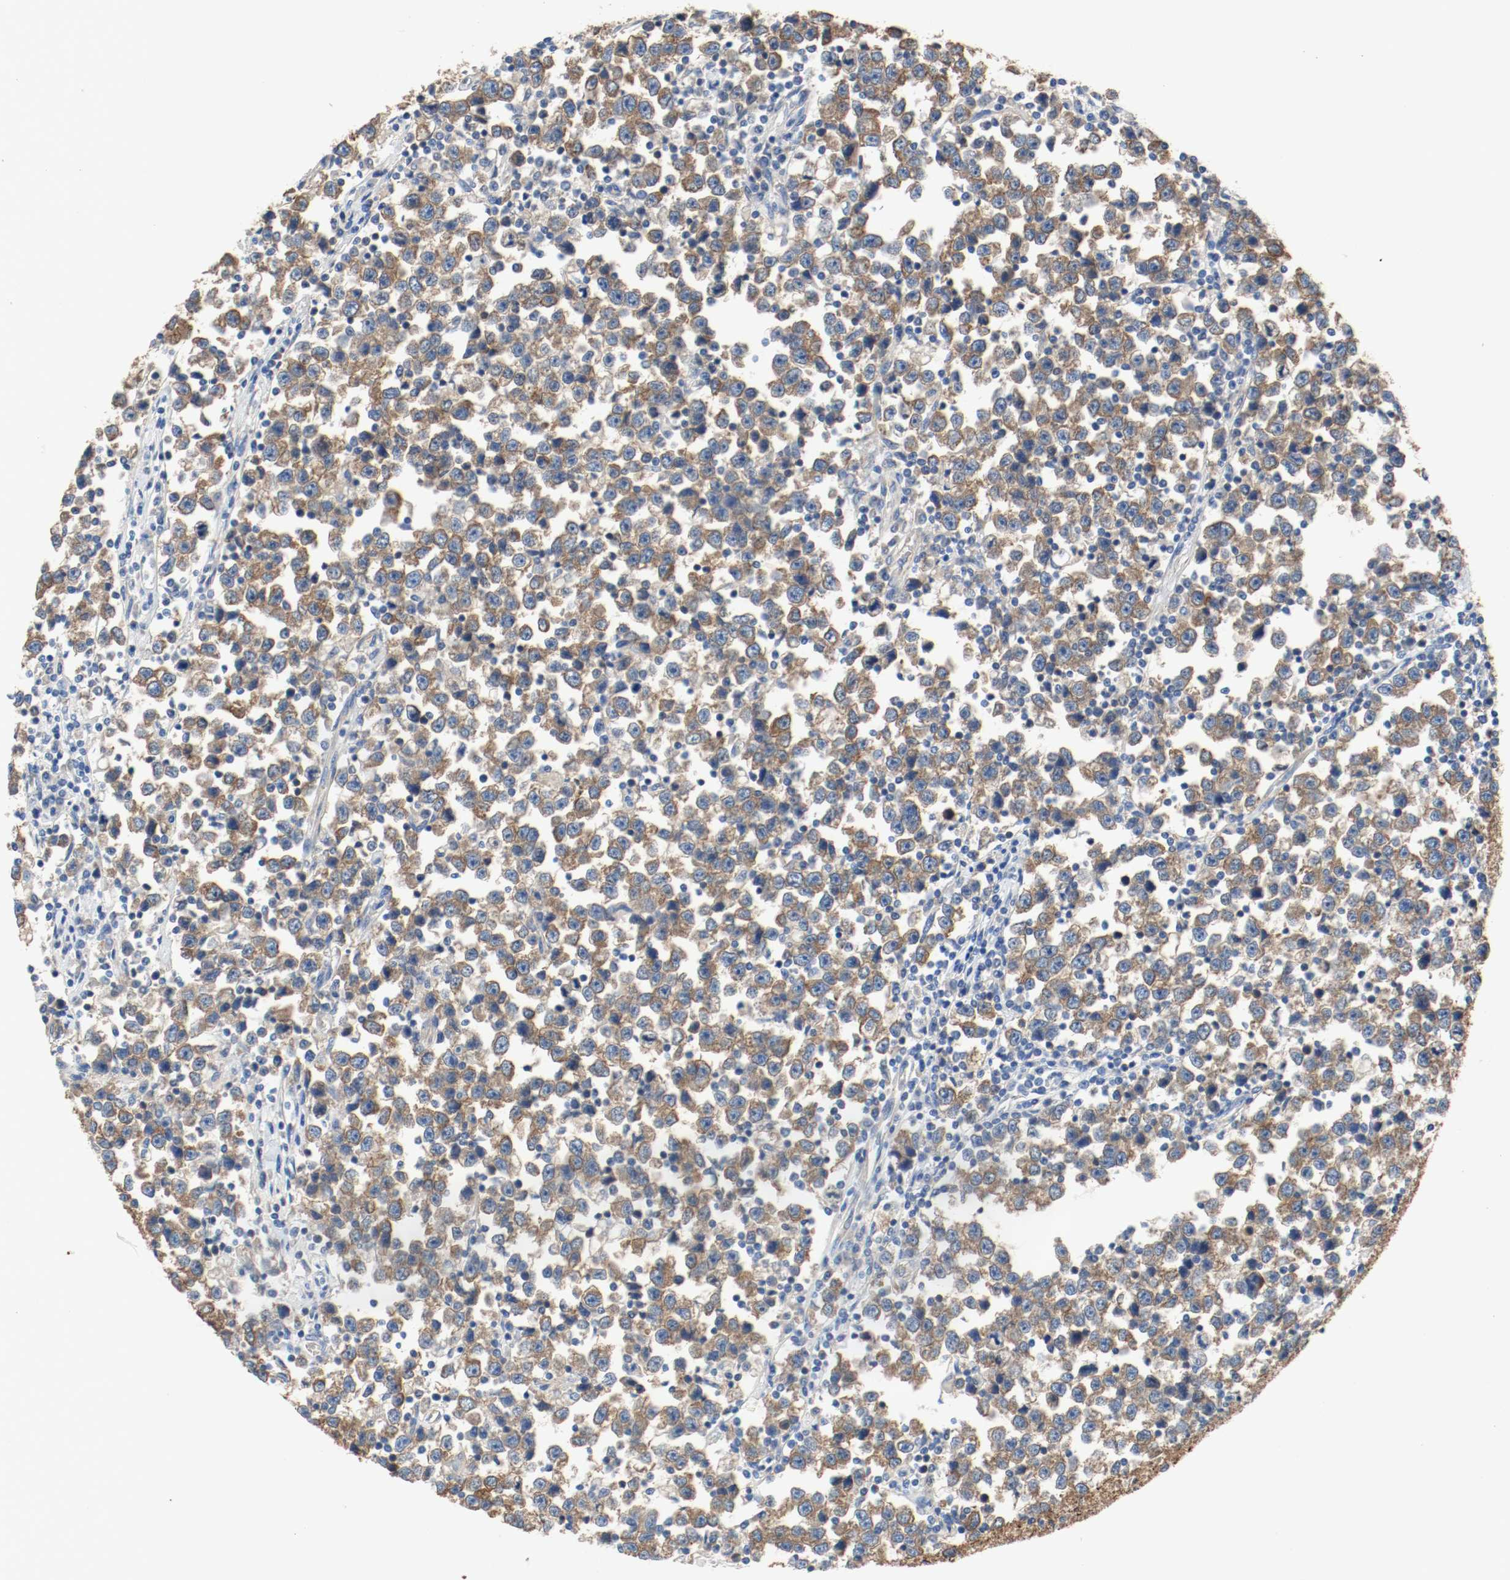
{"staining": {"intensity": "moderate", "quantity": ">75%", "location": "cytoplasmic/membranous"}, "tissue": "testis cancer", "cell_type": "Tumor cells", "image_type": "cancer", "snomed": [{"axis": "morphology", "description": "Seminoma, NOS"}, {"axis": "topography", "description": "Testis"}], "caption": "Immunohistochemical staining of testis seminoma exhibits medium levels of moderate cytoplasmic/membranous protein positivity in approximately >75% of tumor cells.", "gene": "TUBA3D", "patient": {"sex": "male", "age": 43}}